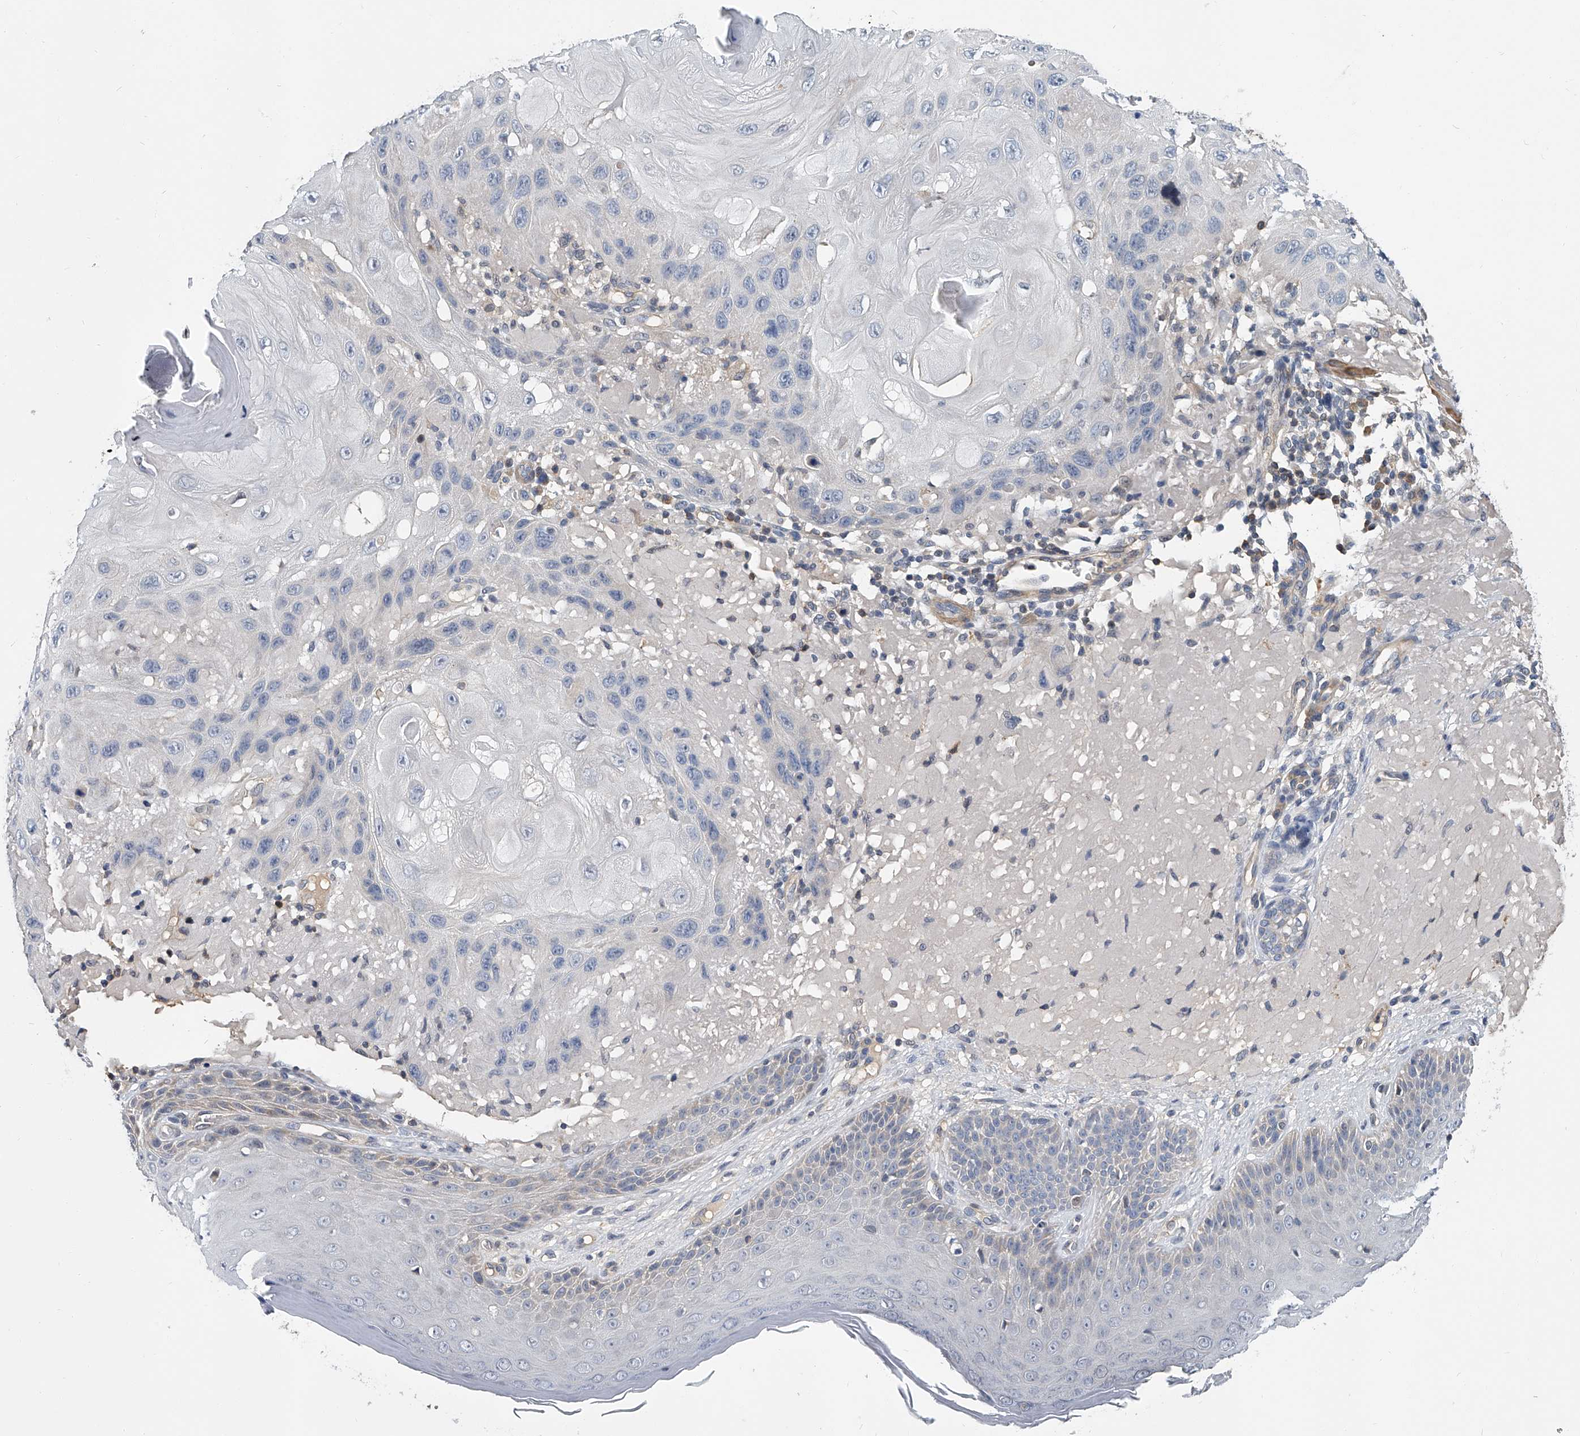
{"staining": {"intensity": "negative", "quantity": "none", "location": "none"}, "tissue": "skin cancer", "cell_type": "Tumor cells", "image_type": "cancer", "snomed": [{"axis": "morphology", "description": "Normal tissue, NOS"}, {"axis": "morphology", "description": "Squamous cell carcinoma, NOS"}, {"axis": "topography", "description": "Skin"}], "caption": "IHC of skin cancer displays no staining in tumor cells. The staining was performed using DAB to visualize the protein expression in brown, while the nuclei were stained in blue with hematoxylin (Magnification: 20x).", "gene": "CD200", "patient": {"sex": "female", "age": 96}}